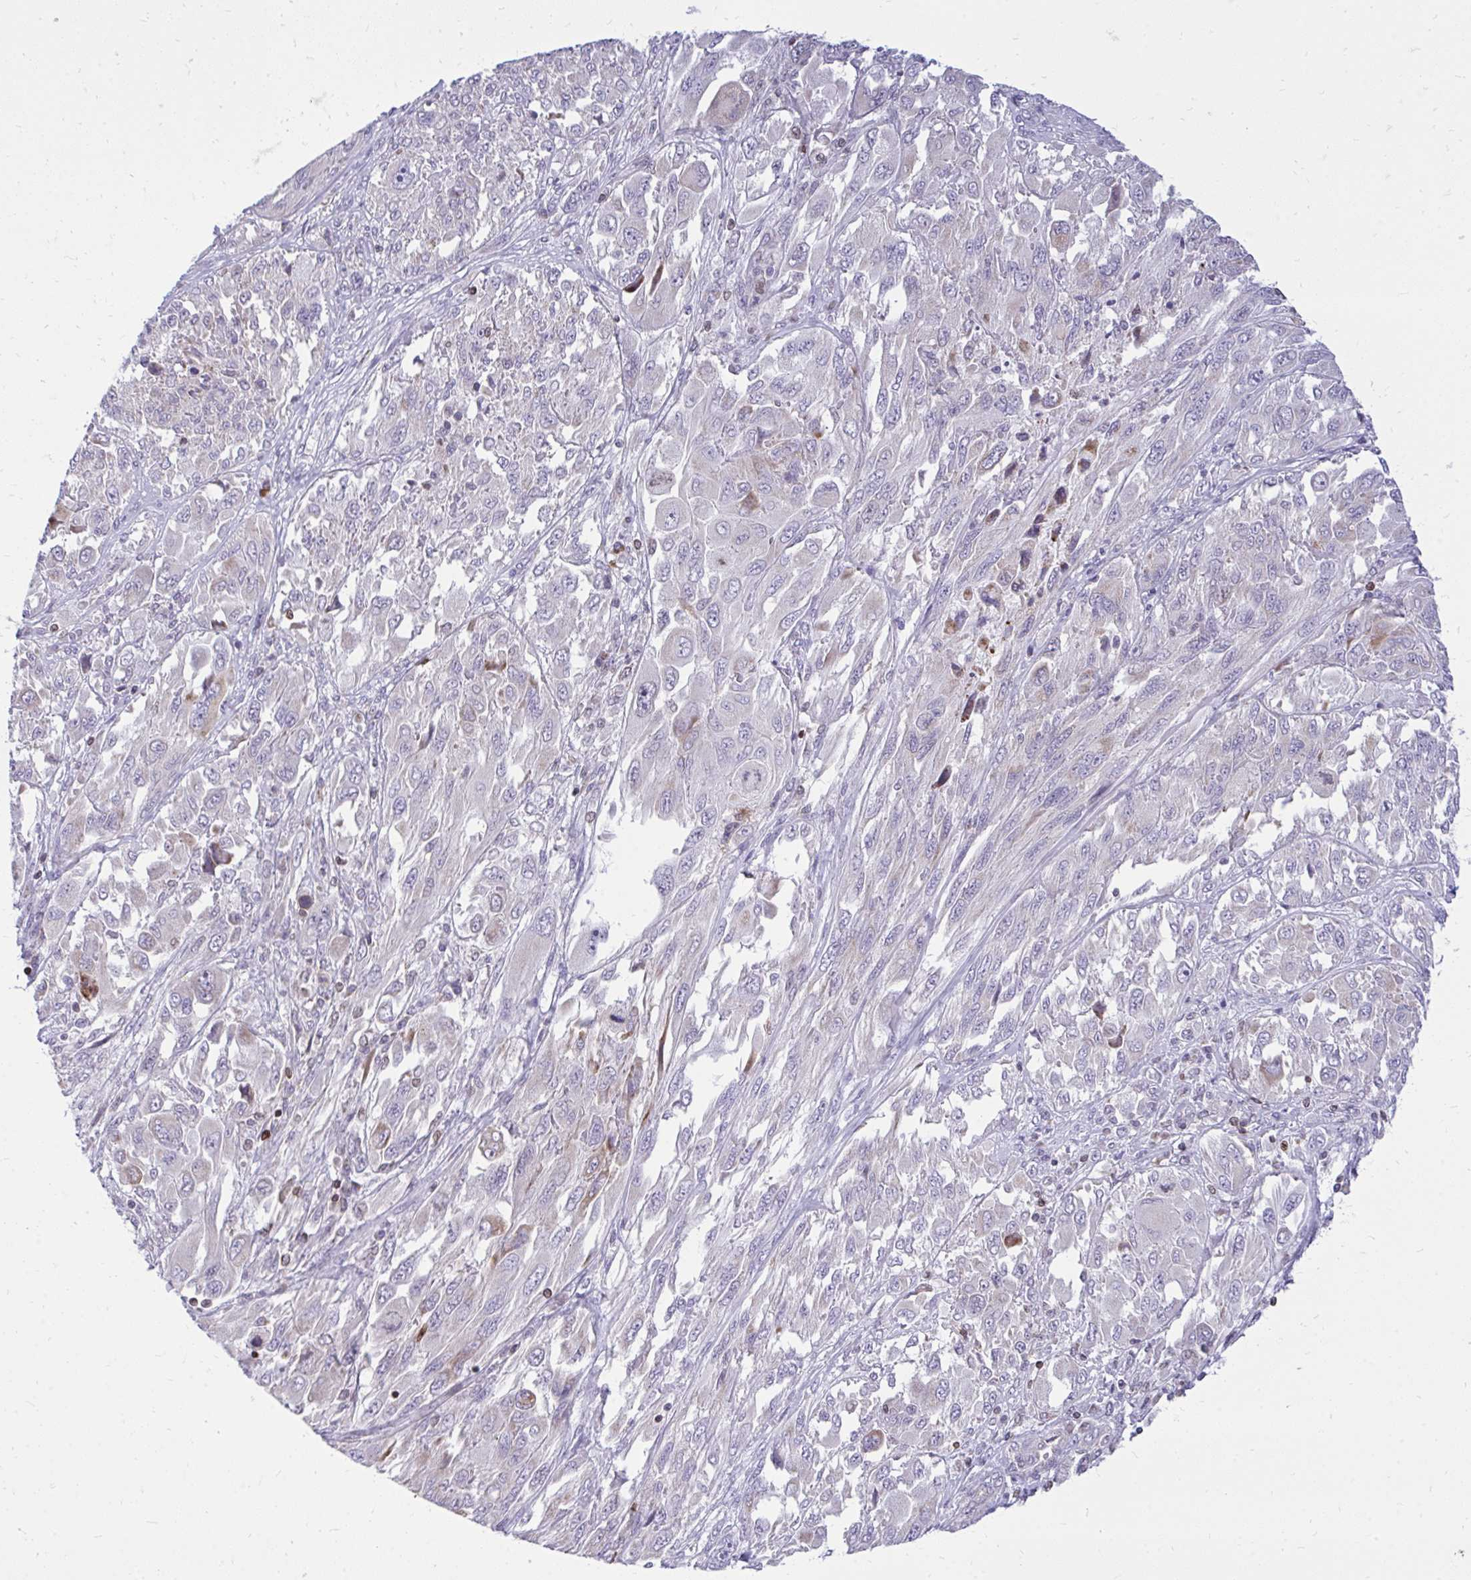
{"staining": {"intensity": "negative", "quantity": "none", "location": "none"}, "tissue": "melanoma", "cell_type": "Tumor cells", "image_type": "cancer", "snomed": [{"axis": "morphology", "description": "Malignant melanoma, NOS"}, {"axis": "topography", "description": "Skin"}], "caption": "Human malignant melanoma stained for a protein using IHC shows no positivity in tumor cells.", "gene": "RPS6KA2", "patient": {"sex": "female", "age": 91}}